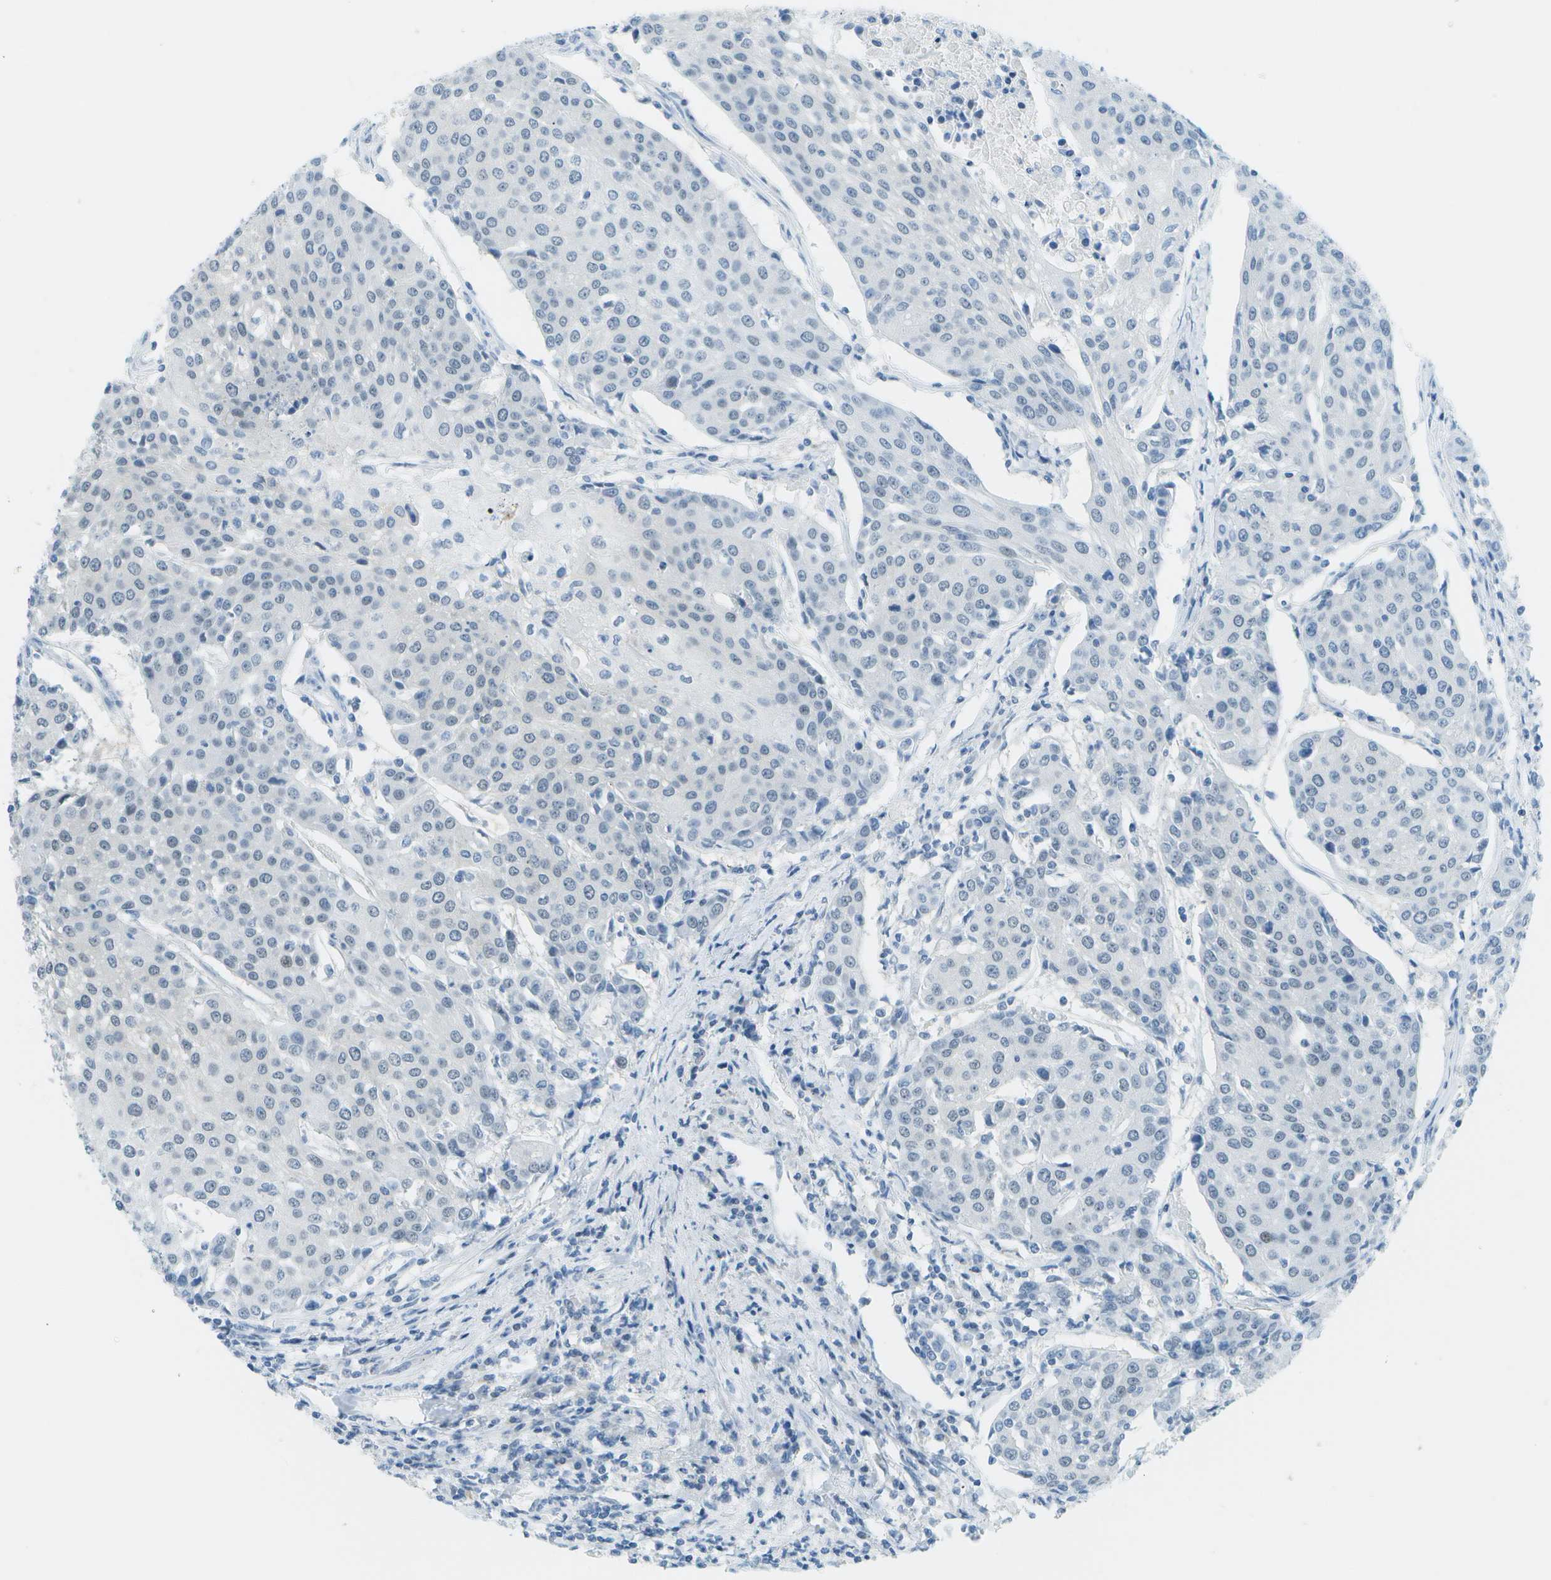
{"staining": {"intensity": "negative", "quantity": "none", "location": "none"}, "tissue": "urothelial cancer", "cell_type": "Tumor cells", "image_type": "cancer", "snomed": [{"axis": "morphology", "description": "Urothelial carcinoma, High grade"}, {"axis": "topography", "description": "Urinary bladder"}], "caption": "Protein analysis of urothelial cancer shows no significant positivity in tumor cells. Brightfield microscopy of immunohistochemistry stained with DAB (3,3'-diaminobenzidine) (brown) and hematoxylin (blue), captured at high magnification.", "gene": "NEK11", "patient": {"sex": "female", "age": 85}}